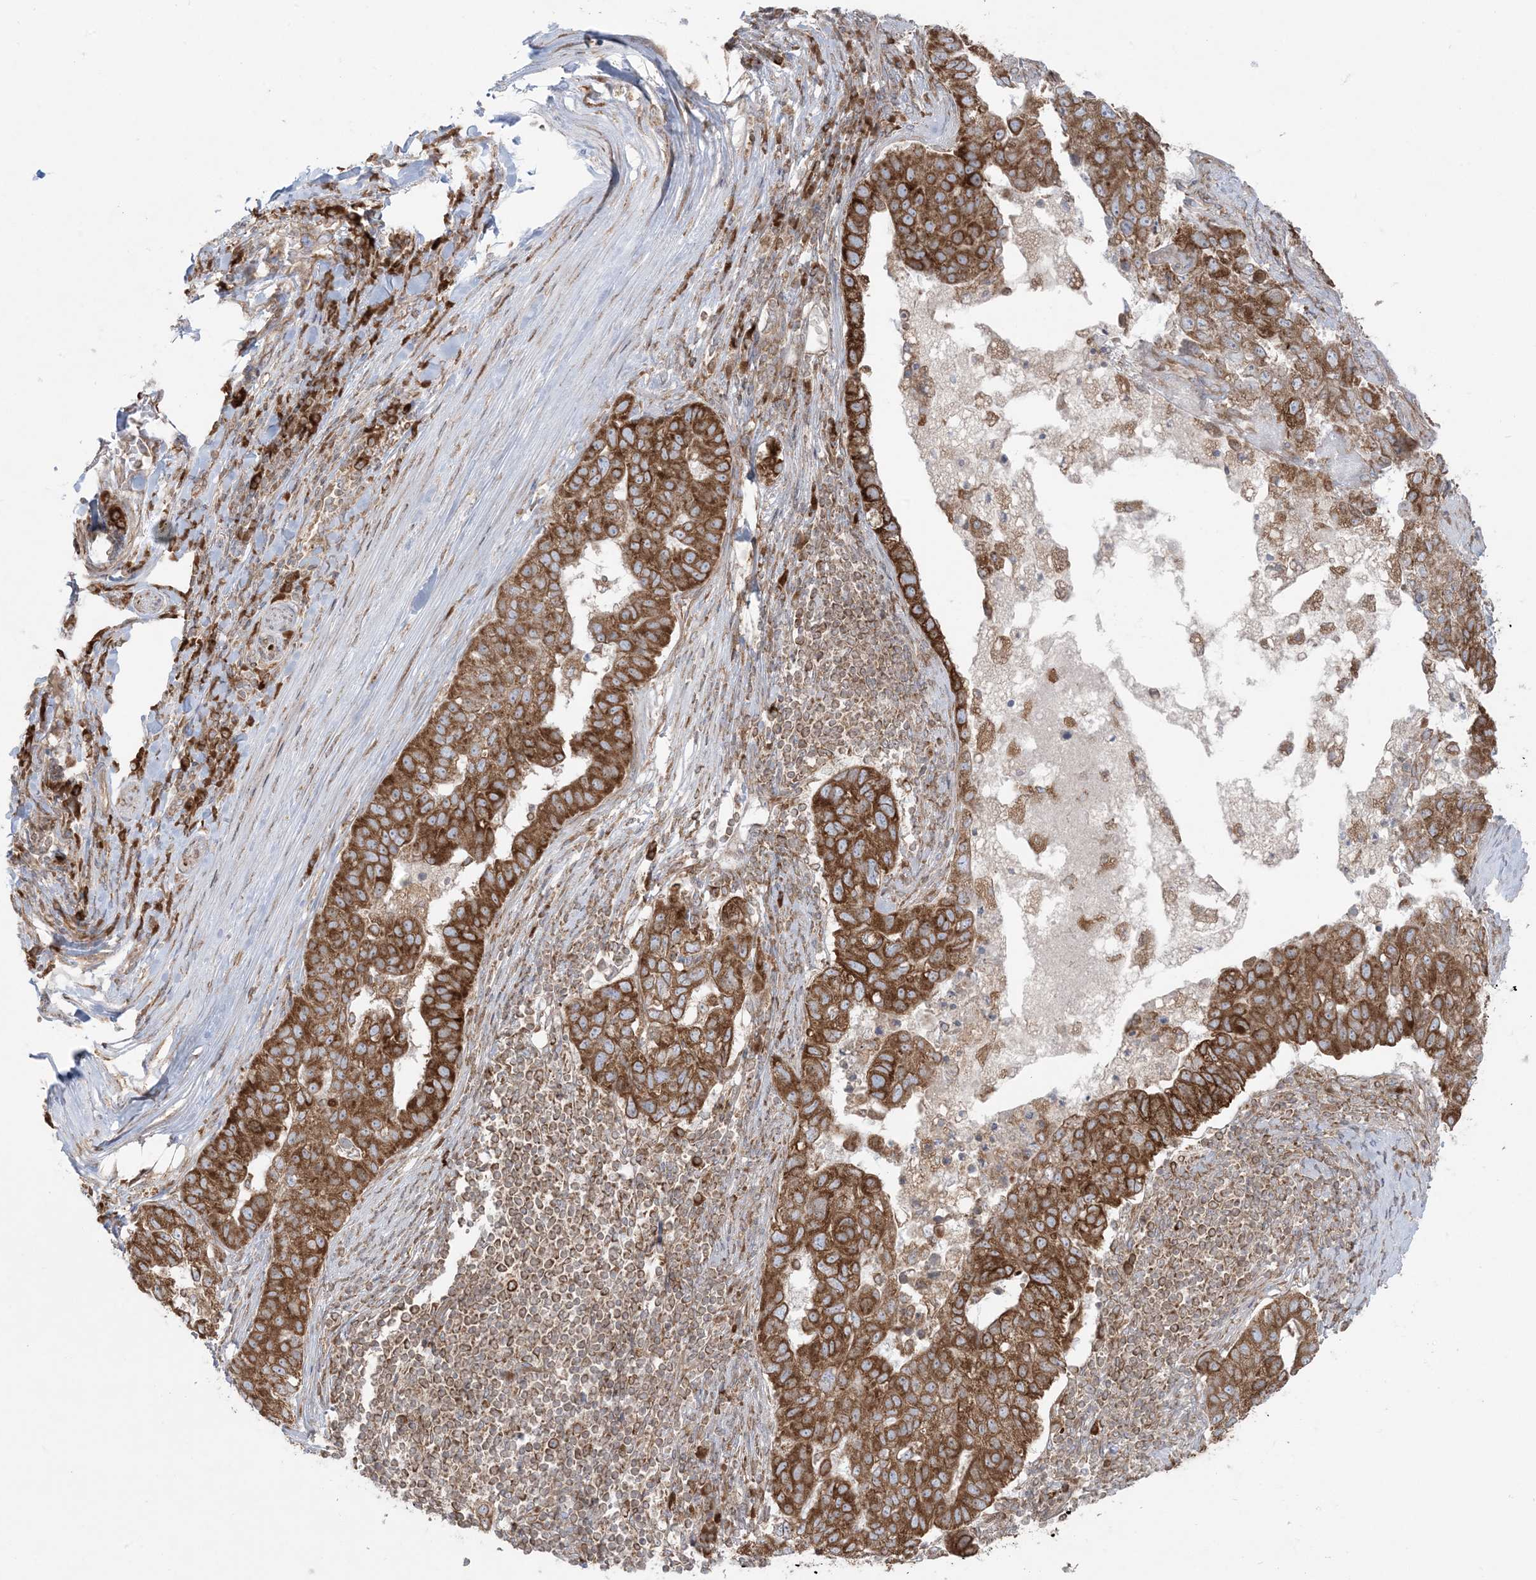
{"staining": {"intensity": "strong", "quantity": ">75%", "location": "cytoplasmic/membranous"}, "tissue": "pancreatic cancer", "cell_type": "Tumor cells", "image_type": "cancer", "snomed": [{"axis": "morphology", "description": "Adenocarcinoma, NOS"}, {"axis": "topography", "description": "Pancreas"}], "caption": "This is an image of immunohistochemistry (IHC) staining of adenocarcinoma (pancreatic), which shows strong staining in the cytoplasmic/membranous of tumor cells.", "gene": "UBXN4", "patient": {"sex": "female", "age": 61}}